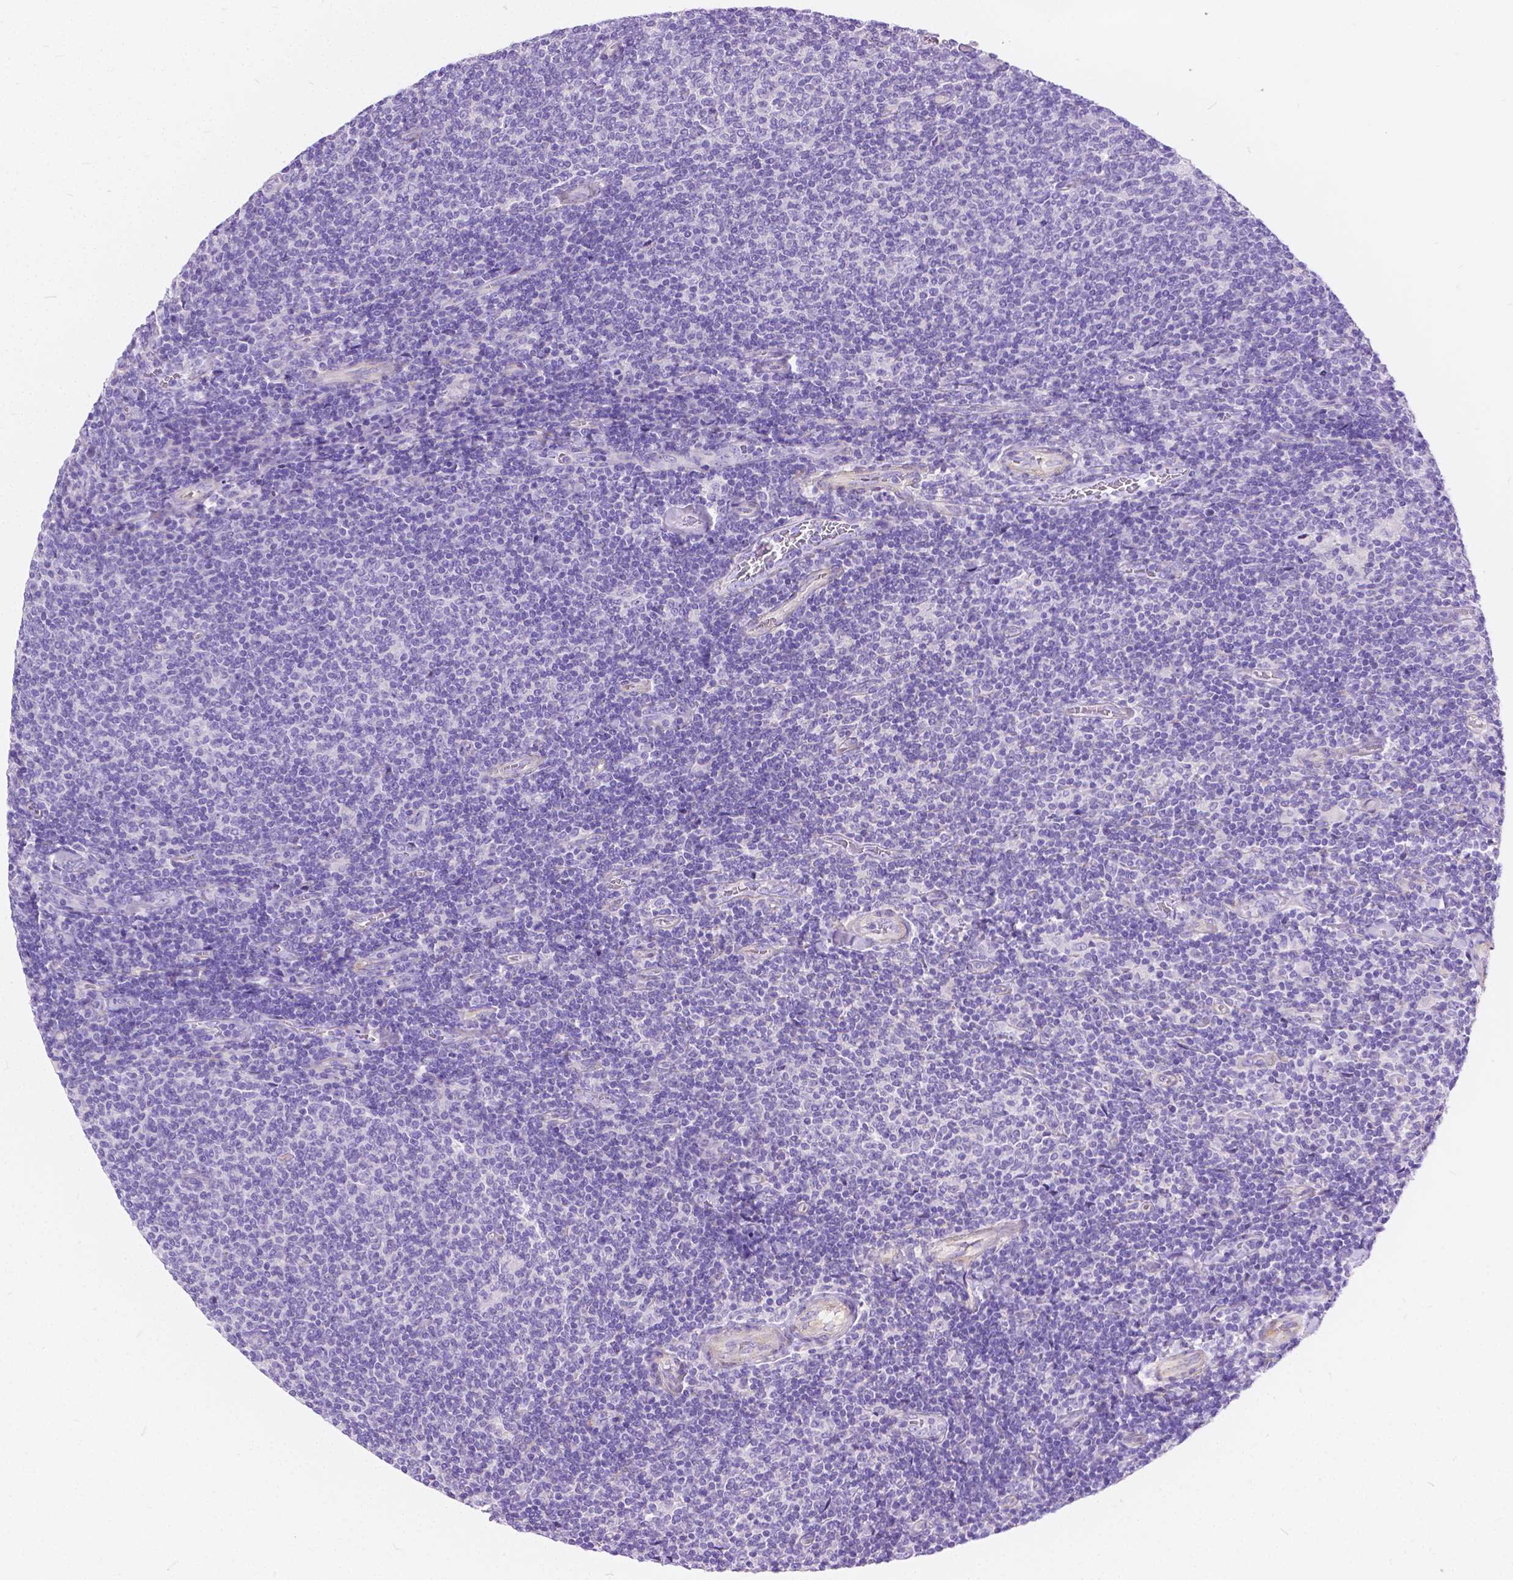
{"staining": {"intensity": "negative", "quantity": "none", "location": "none"}, "tissue": "lymphoma", "cell_type": "Tumor cells", "image_type": "cancer", "snomed": [{"axis": "morphology", "description": "Malignant lymphoma, non-Hodgkin's type, Low grade"}, {"axis": "topography", "description": "Lymph node"}], "caption": "Immunohistochemistry (IHC) micrograph of lymphoma stained for a protein (brown), which reveals no expression in tumor cells. Nuclei are stained in blue.", "gene": "CHRM1", "patient": {"sex": "male", "age": 52}}